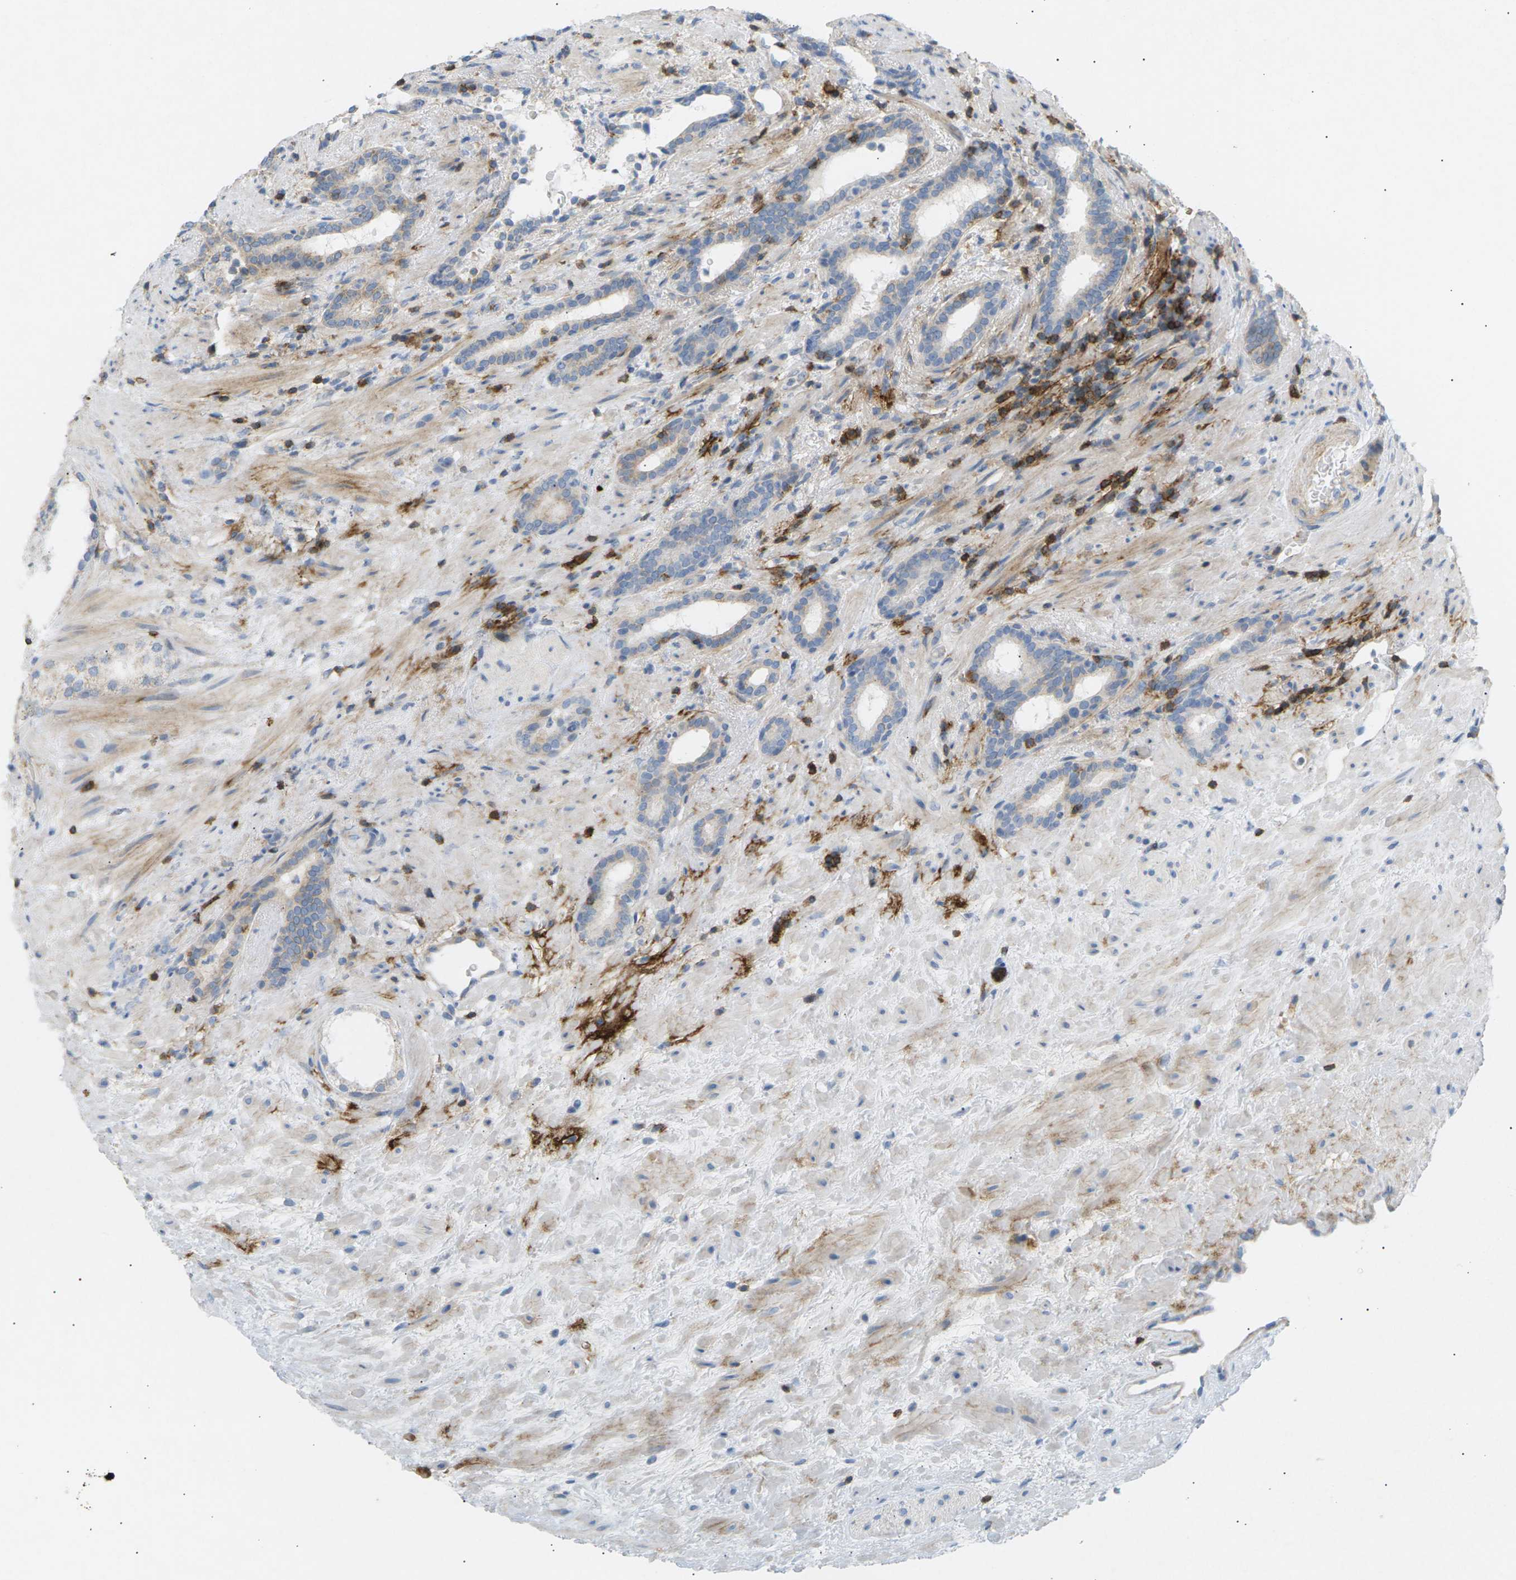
{"staining": {"intensity": "weak", "quantity": "<25%", "location": "cytoplasmic/membranous"}, "tissue": "prostate cancer", "cell_type": "Tumor cells", "image_type": "cancer", "snomed": [{"axis": "morphology", "description": "Adenocarcinoma, High grade"}, {"axis": "topography", "description": "Prostate"}], "caption": "Immunohistochemistry micrograph of neoplastic tissue: prostate high-grade adenocarcinoma stained with DAB (3,3'-diaminobenzidine) displays no significant protein positivity in tumor cells.", "gene": "LIME1", "patient": {"sex": "male", "age": 71}}